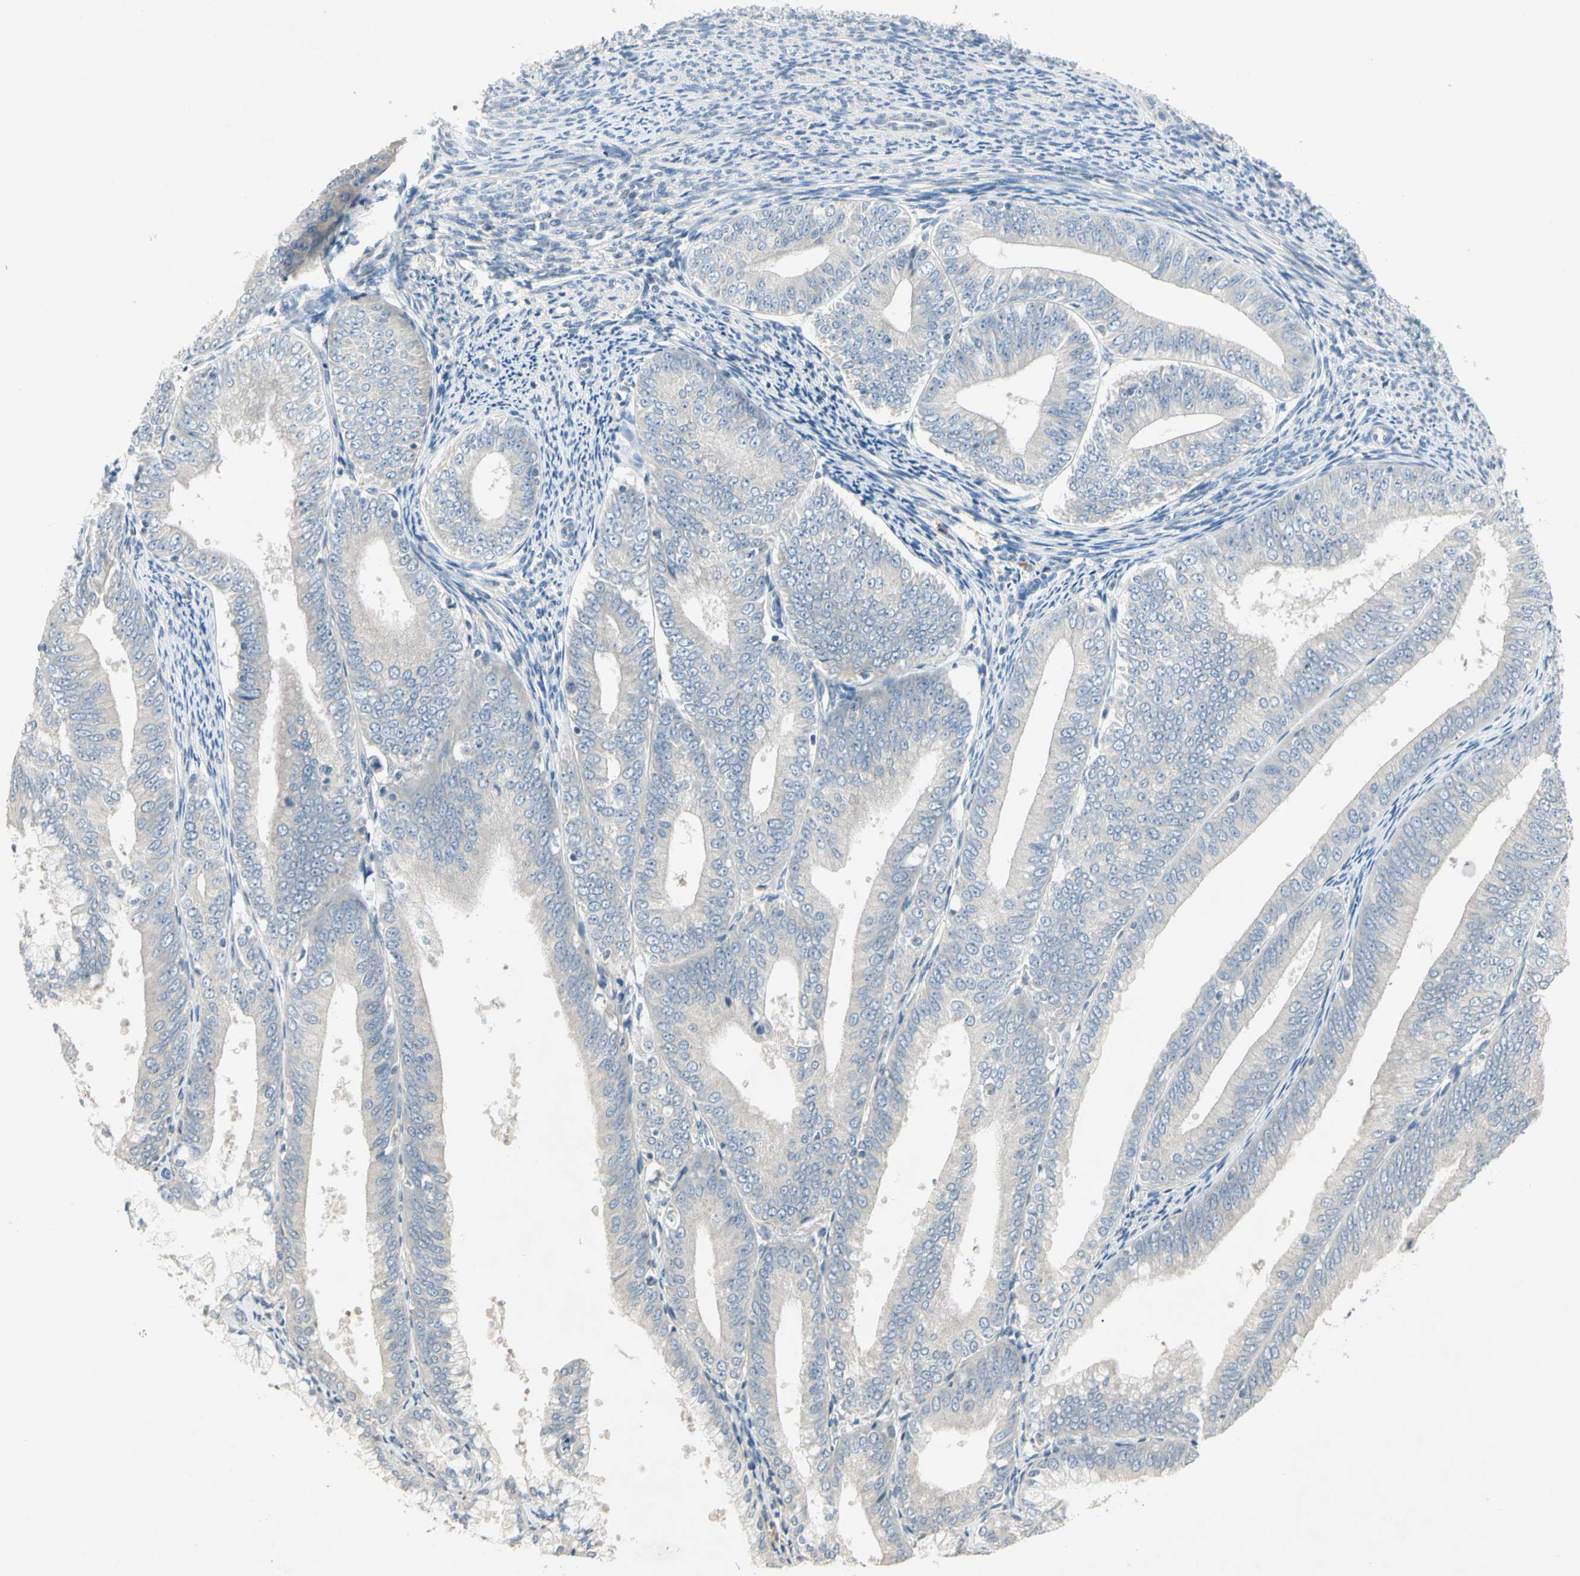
{"staining": {"intensity": "negative", "quantity": "none", "location": "none"}, "tissue": "endometrial cancer", "cell_type": "Tumor cells", "image_type": "cancer", "snomed": [{"axis": "morphology", "description": "Adenocarcinoma, NOS"}, {"axis": "topography", "description": "Endometrium"}], "caption": "Endometrial cancer was stained to show a protein in brown. There is no significant positivity in tumor cells.", "gene": "PRSS21", "patient": {"sex": "female", "age": 63}}